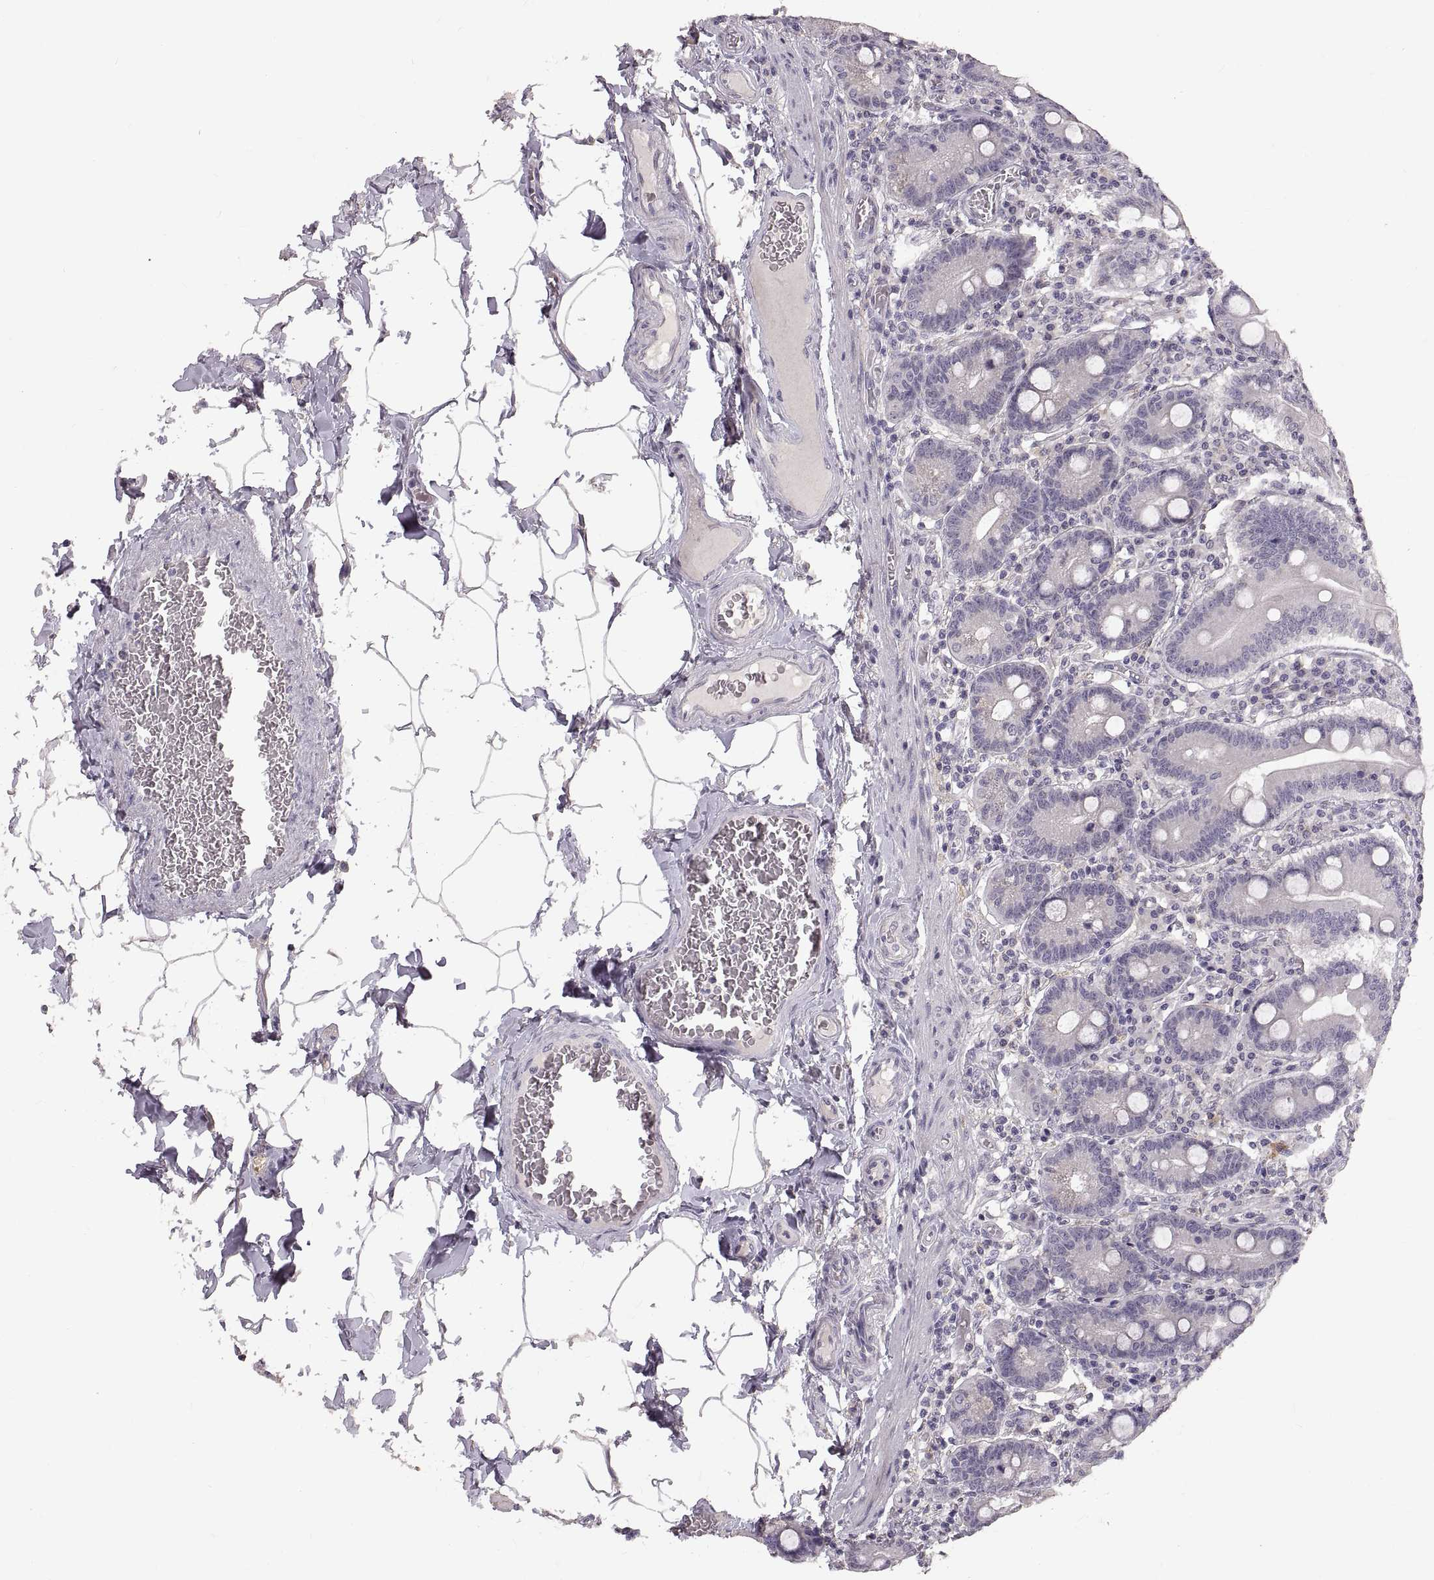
{"staining": {"intensity": "negative", "quantity": "none", "location": "none"}, "tissue": "small intestine", "cell_type": "Glandular cells", "image_type": "normal", "snomed": [{"axis": "morphology", "description": "Normal tissue, NOS"}, {"axis": "topography", "description": "Small intestine"}], "caption": "This is a histopathology image of IHC staining of unremarkable small intestine, which shows no expression in glandular cells.", "gene": "CDH2", "patient": {"sex": "male", "age": 37}}